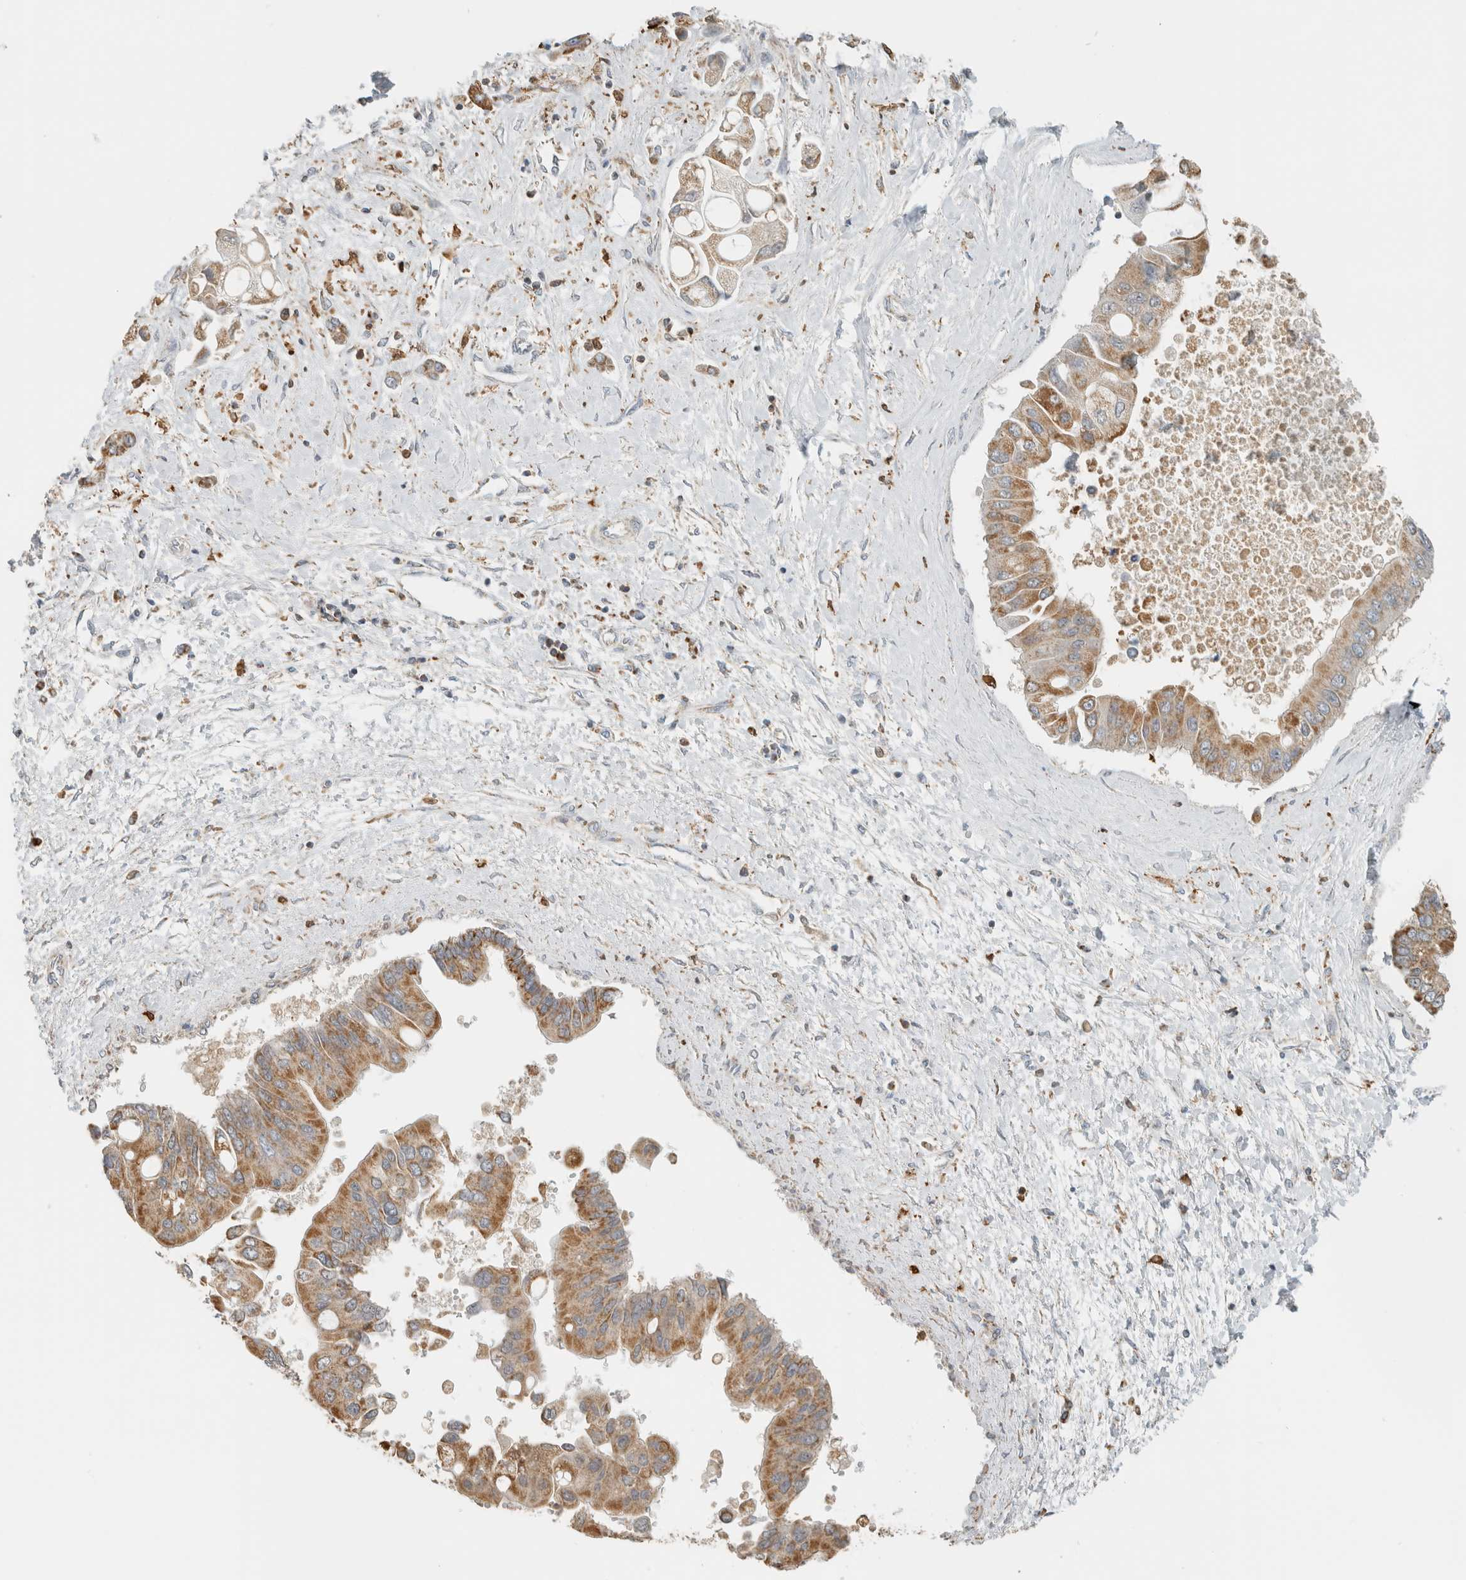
{"staining": {"intensity": "moderate", "quantity": ">75%", "location": "cytoplasmic/membranous"}, "tissue": "liver cancer", "cell_type": "Tumor cells", "image_type": "cancer", "snomed": [{"axis": "morphology", "description": "Cholangiocarcinoma"}, {"axis": "topography", "description": "Liver"}], "caption": "A brown stain labels moderate cytoplasmic/membranous positivity of a protein in human liver cancer (cholangiocarcinoma) tumor cells.", "gene": "CAPG", "patient": {"sex": "male", "age": 50}}